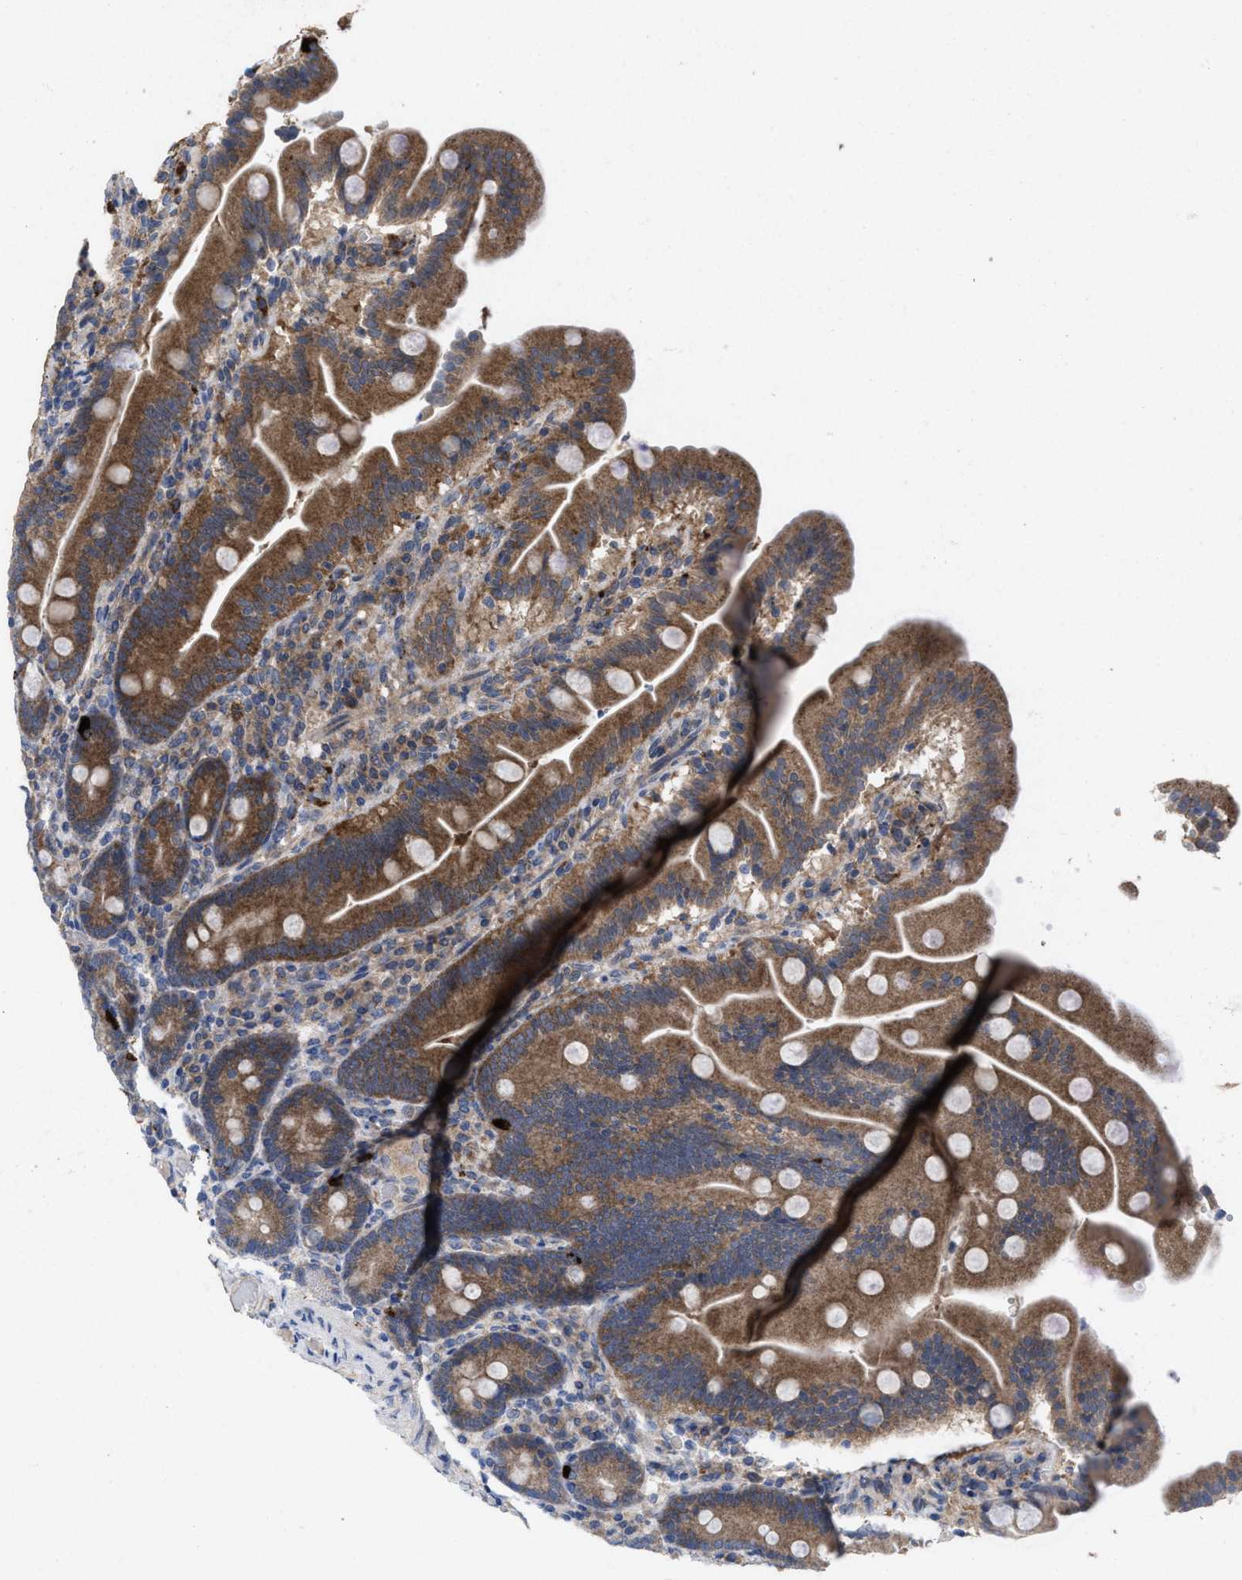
{"staining": {"intensity": "moderate", "quantity": ">75%", "location": "cytoplasmic/membranous"}, "tissue": "duodenum", "cell_type": "Glandular cells", "image_type": "normal", "snomed": [{"axis": "morphology", "description": "Normal tissue, NOS"}, {"axis": "topography", "description": "Duodenum"}], "caption": "A photomicrograph of human duodenum stained for a protein exhibits moderate cytoplasmic/membranous brown staining in glandular cells. The staining was performed using DAB (3,3'-diaminobenzidine), with brown indicating positive protein expression. Nuclei are stained blue with hematoxylin.", "gene": "MSI2", "patient": {"sex": "male", "age": 54}}